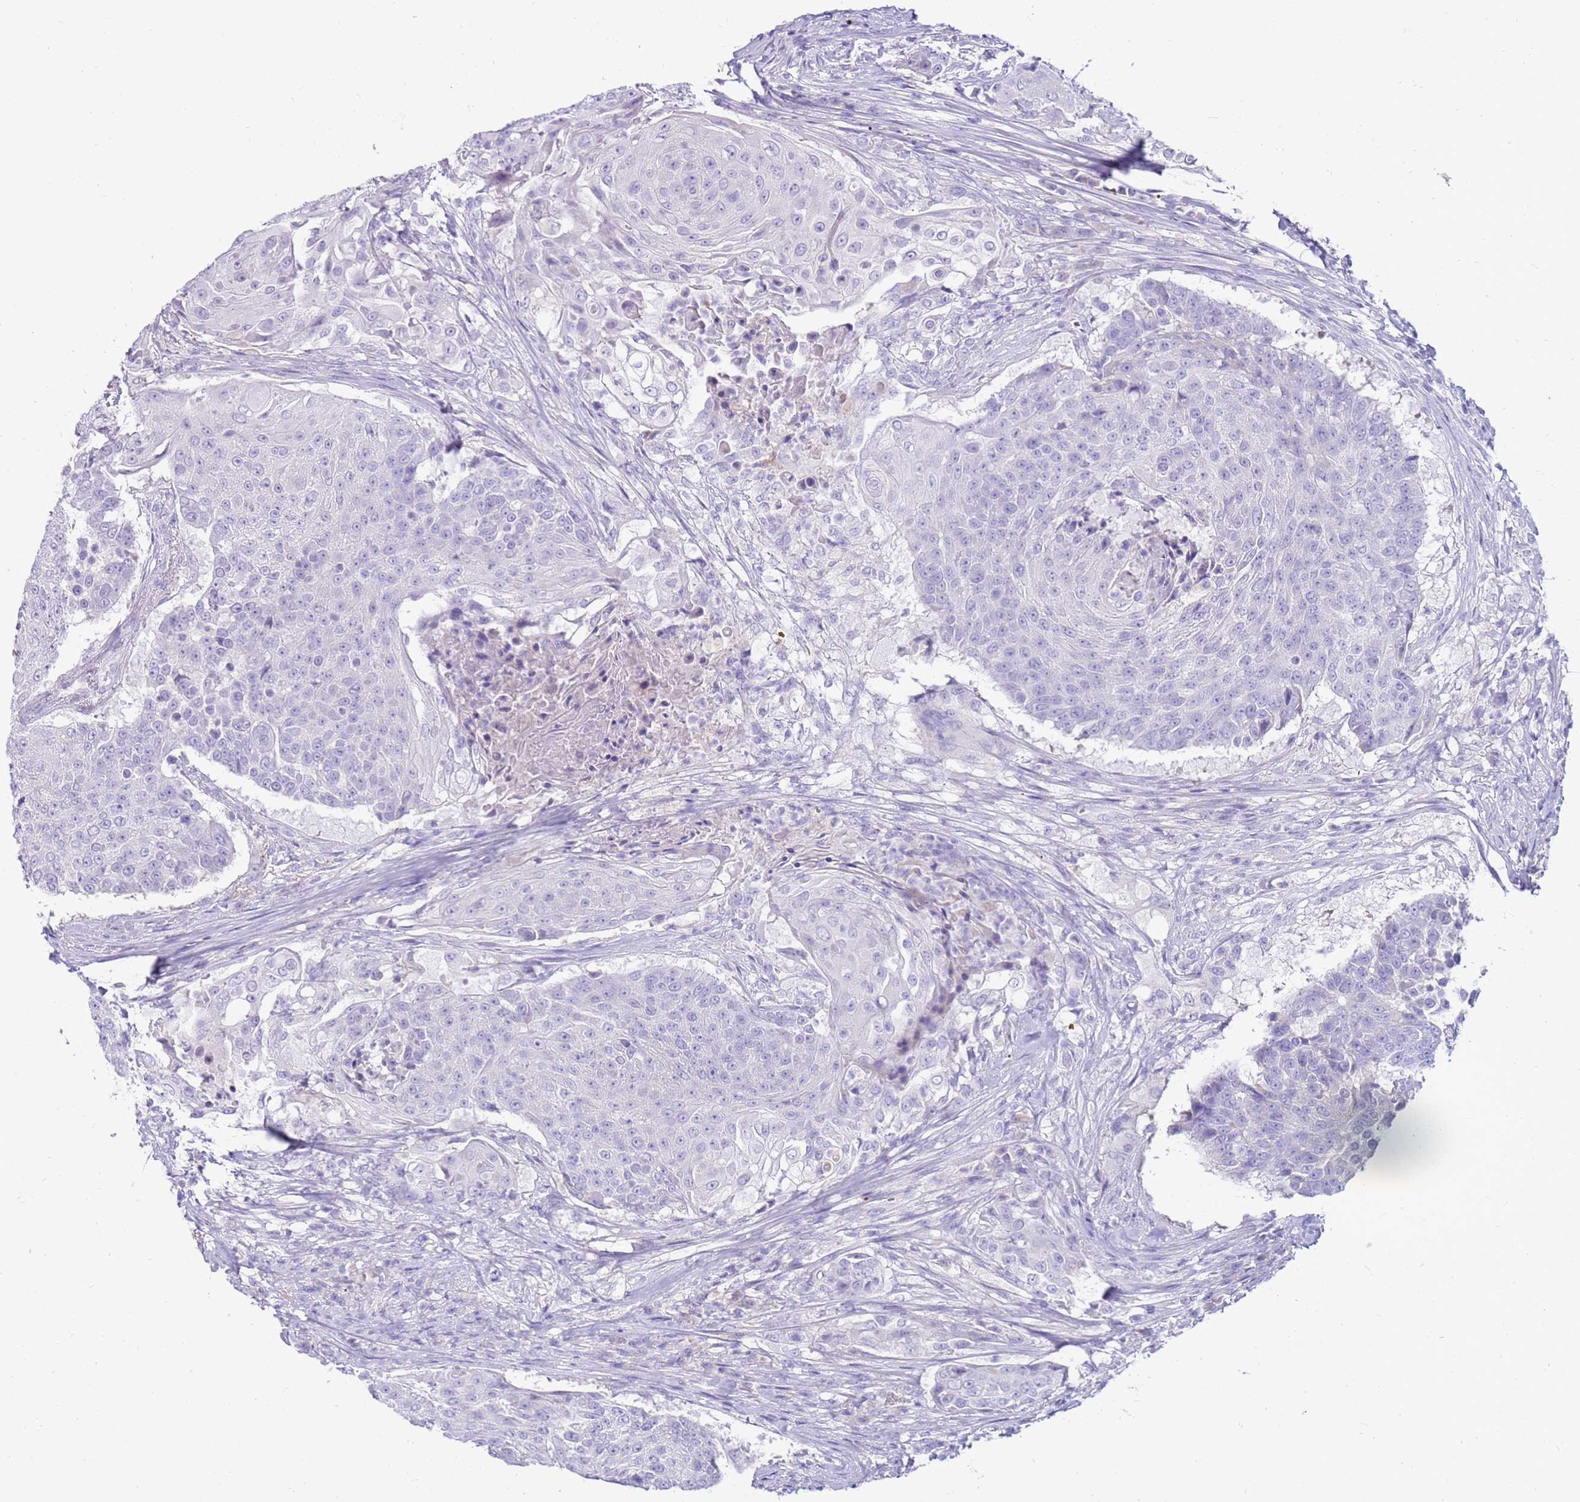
{"staining": {"intensity": "negative", "quantity": "none", "location": "none"}, "tissue": "urothelial cancer", "cell_type": "Tumor cells", "image_type": "cancer", "snomed": [{"axis": "morphology", "description": "Urothelial carcinoma, High grade"}, {"axis": "topography", "description": "Urinary bladder"}], "caption": "Immunohistochemistry photomicrograph of urothelial carcinoma (high-grade) stained for a protein (brown), which reveals no expression in tumor cells.", "gene": "EVPLL", "patient": {"sex": "female", "age": 63}}